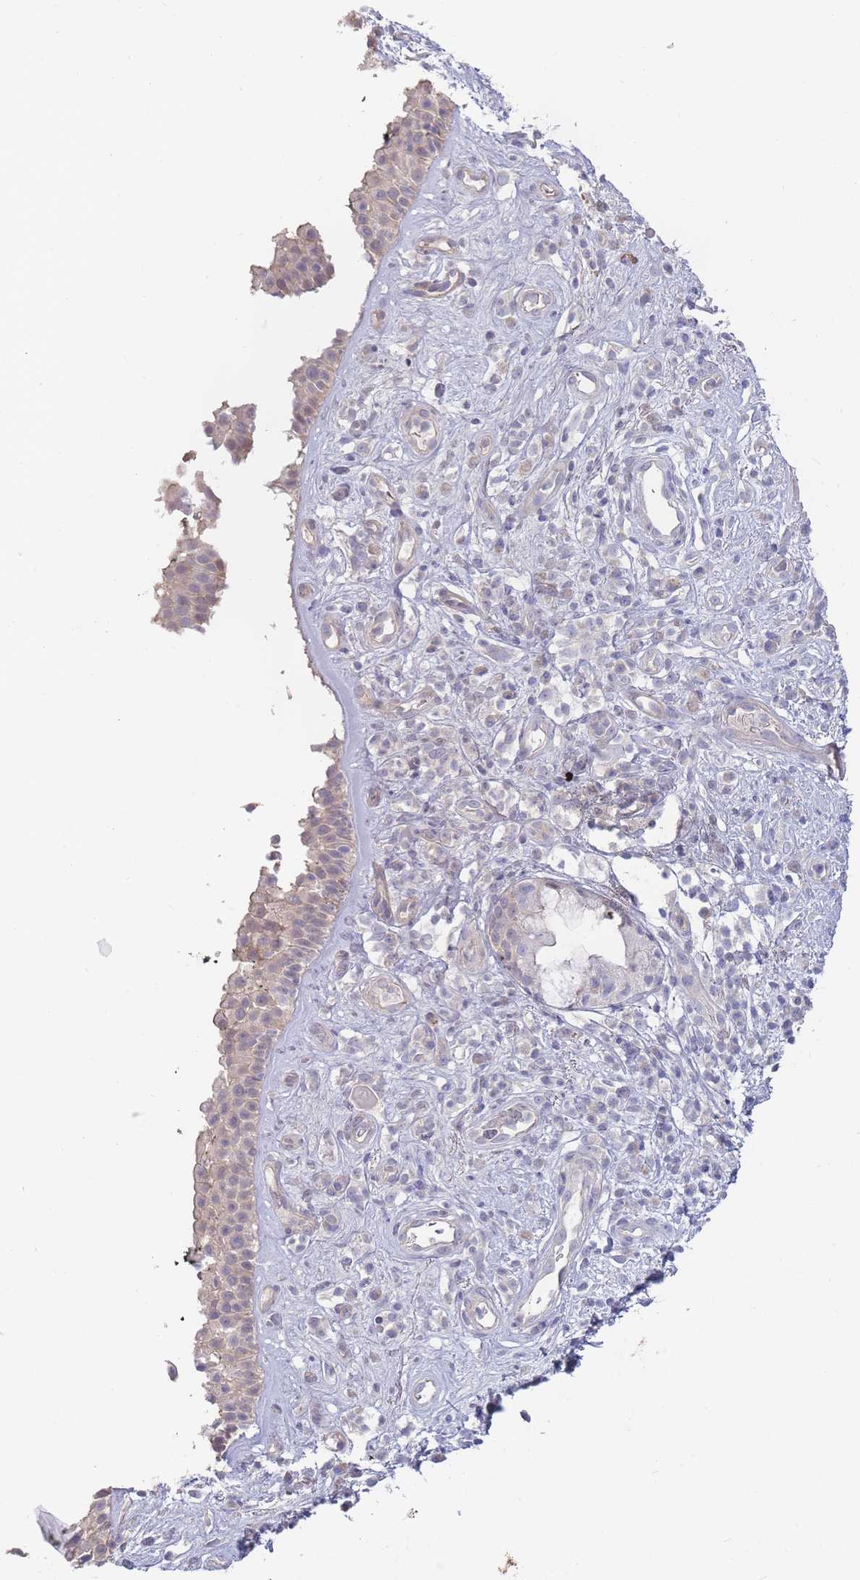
{"staining": {"intensity": "weak", "quantity": "25%-75%", "location": "cytoplasmic/membranous"}, "tissue": "nasopharynx", "cell_type": "Respiratory epithelial cells", "image_type": "normal", "snomed": [{"axis": "morphology", "description": "Normal tissue, NOS"}, {"axis": "morphology", "description": "Squamous cell carcinoma, NOS"}, {"axis": "topography", "description": "Nasopharynx"}, {"axis": "topography", "description": "Head-Neck"}], "caption": "A low amount of weak cytoplasmic/membranous expression is identified in about 25%-75% of respiratory epithelial cells in benign nasopharynx.", "gene": "SPHKAP", "patient": {"sex": "male", "age": 85}}